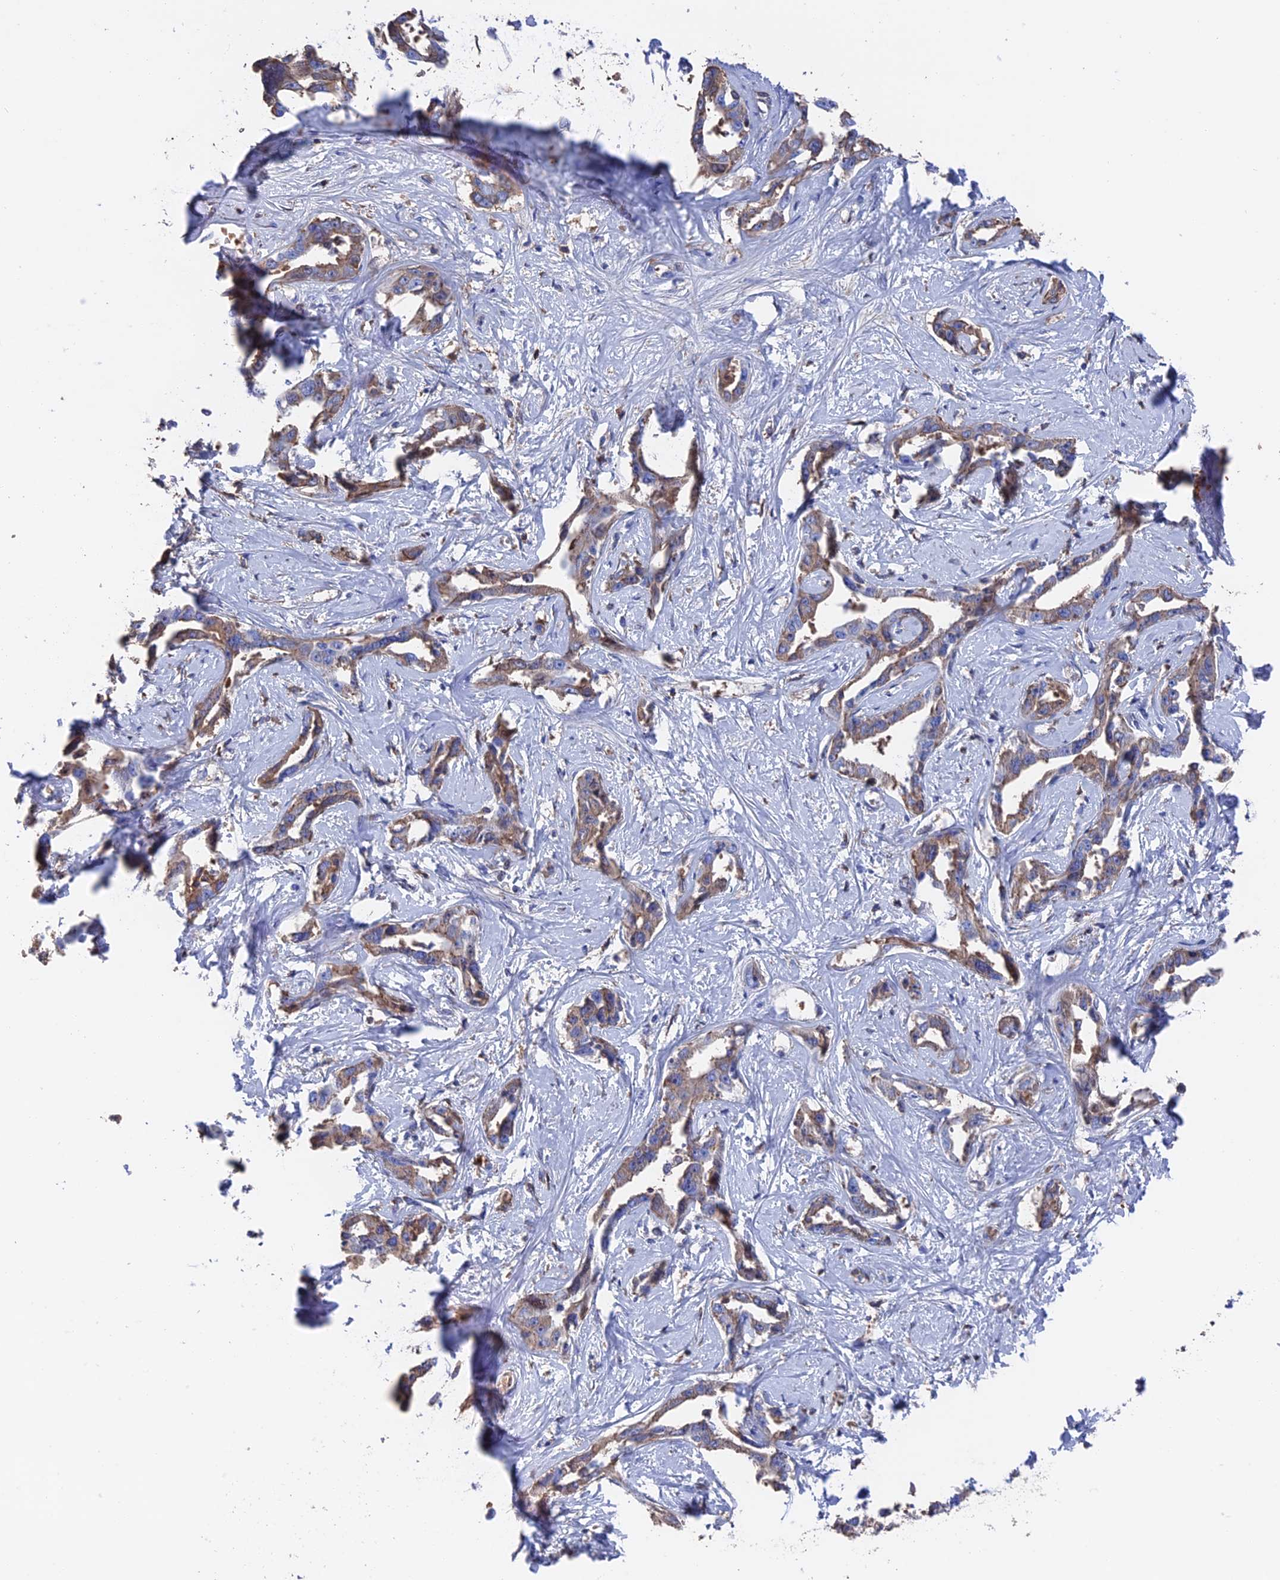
{"staining": {"intensity": "moderate", "quantity": ">75%", "location": "cytoplasmic/membranous"}, "tissue": "liver cancer", "cell_type": "Tumor cells", "image_type": "cancer", "snomed": [{"axis": "morphology", "description": "Cholangiocarcinoma"}, {"axis": "topography", "description": "Liver"}], "caption": "Immunohistochemical staining of liver cancer demonstrates moderate cytoplasmic/membranous protein positivity in about >75% of tumor cells.", "gene": "HPF1", "patient": {"sex": "male", "age": 59}}